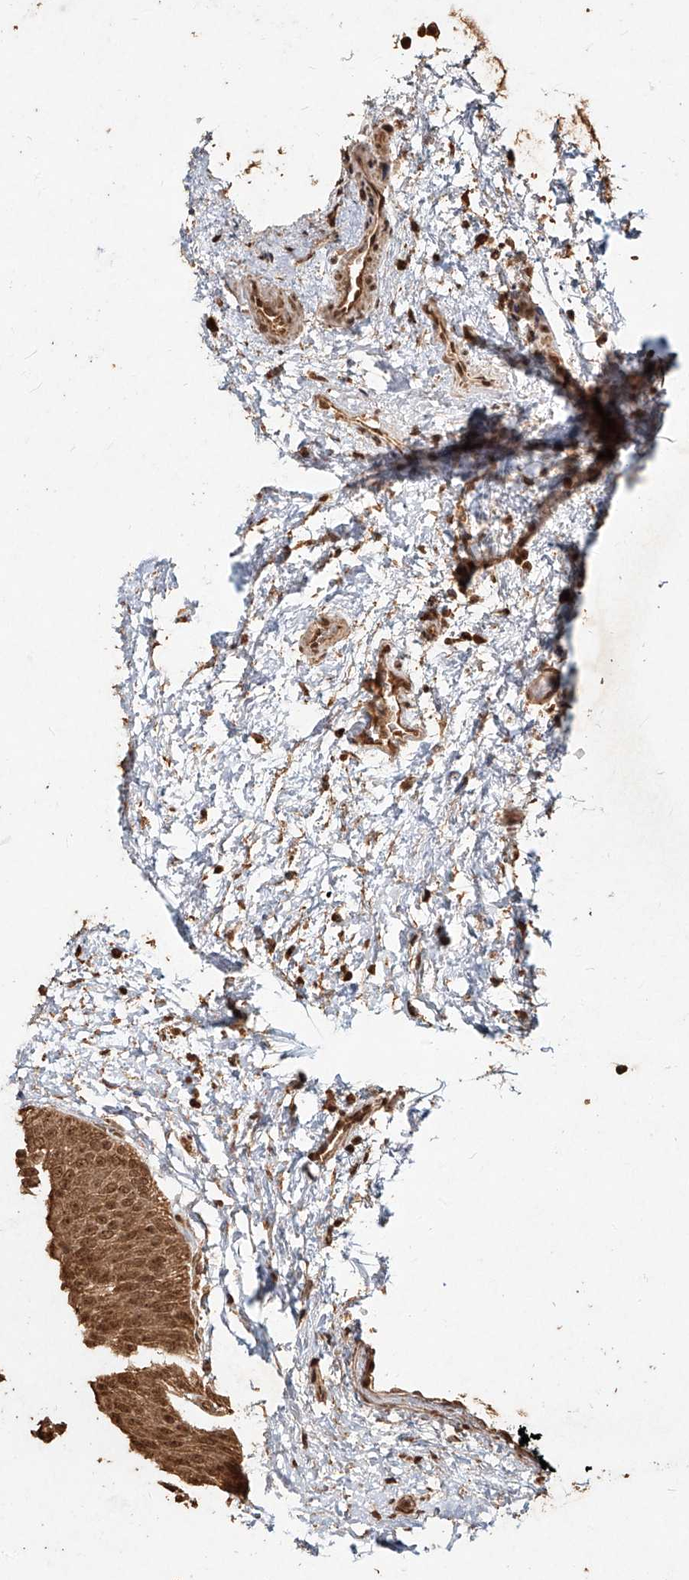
{"staining": {"intensity": "moderate", "quantity": ">75%", "location": "cytoplasmic/membranous,nuclear"}, "tissue": "urothelial cancer", "cell_type": "Tumor cells", "image_type": "cancer", "snomed": [{"axis": "morphology", "description": "Urothelial carcinoma, Low grade"}, {"axis": "topography", "description": "Urinary bladder"}], "caption": "The immunohistochemical stain labels moderate cytoplasmic/membranous and nuclear positivity in tumor cells of urothelial cancer tissue.", "gene": "UBE2K", "patient": {"sex": "female", "age": 60}}